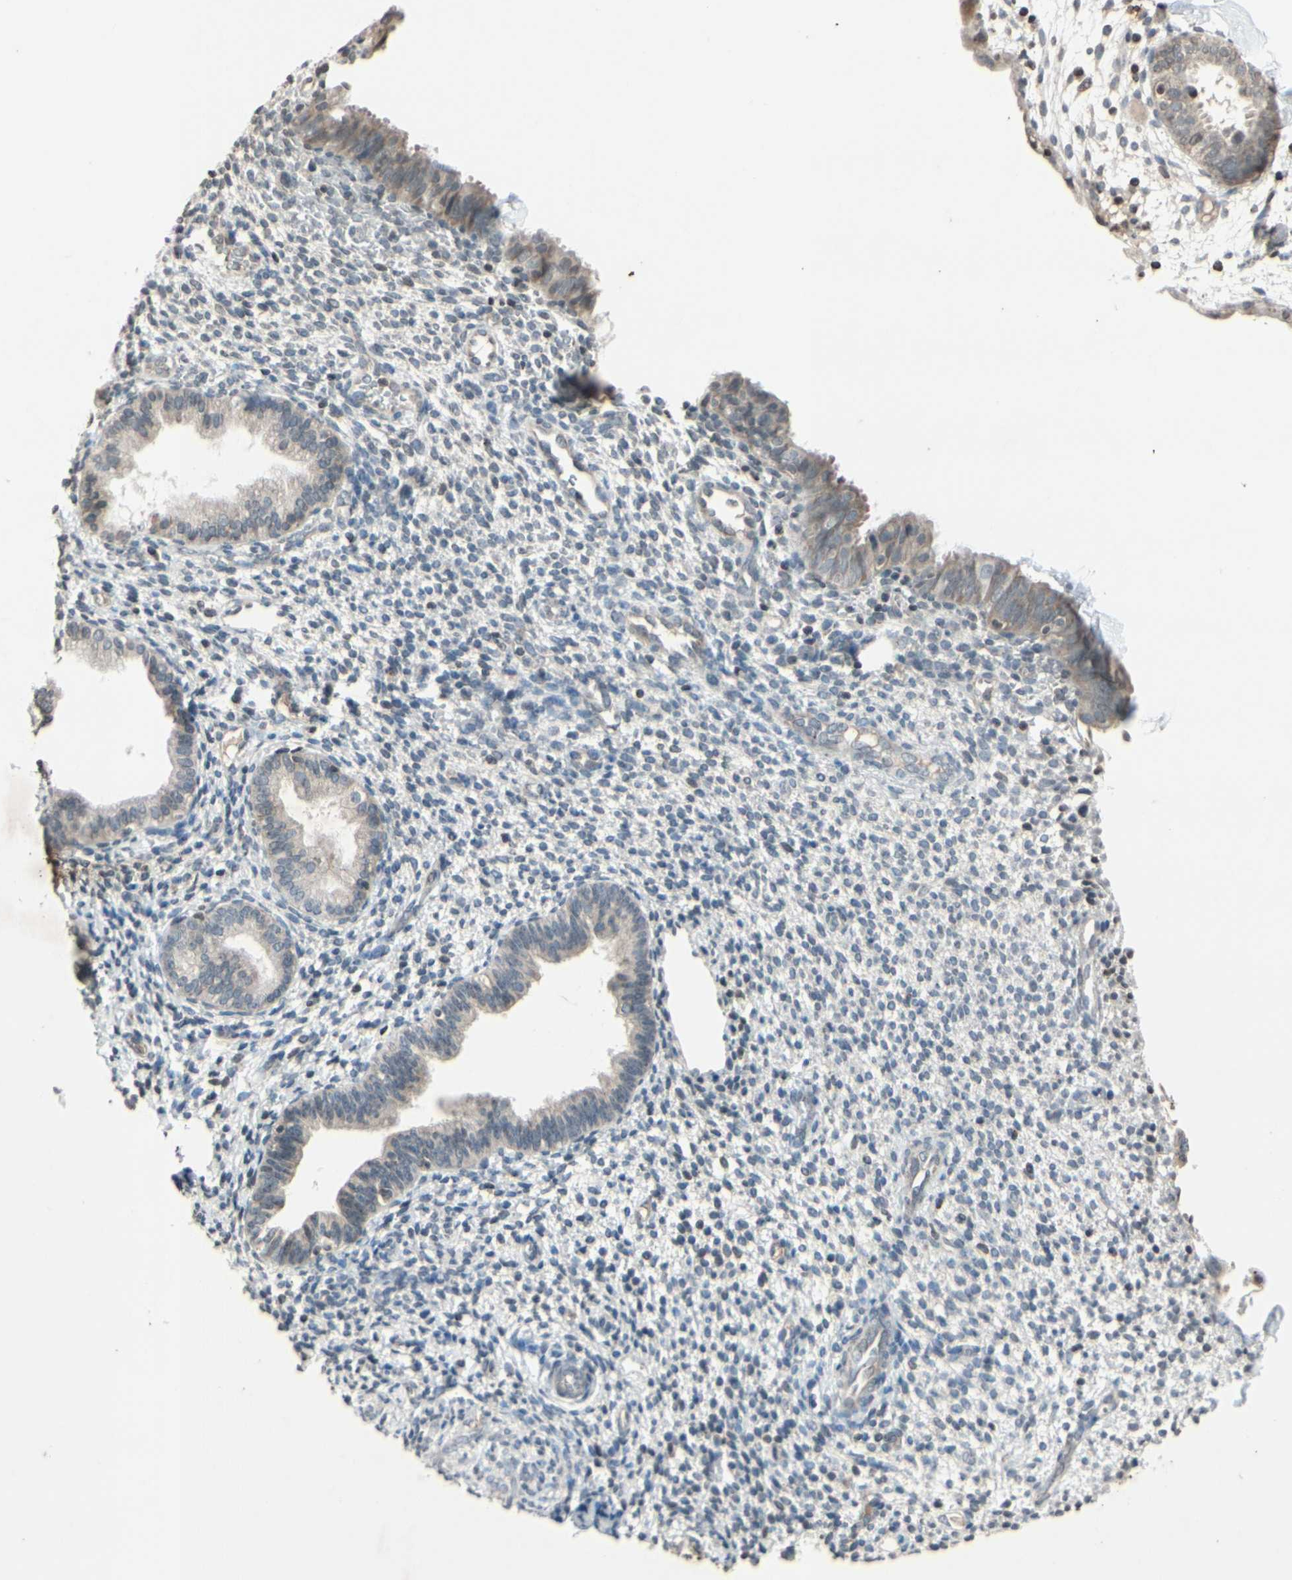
{"staining": {"intensity": "negative", "quantity": "none", "location": "none"}, "tissue": "endometrium", "cell_type": "Cells in endometrial stroma", "image_type": "normal", "snomed": [{"axis": "morphology", "description": "Normal tissue, NOS"}, {"axis": "topography", "description": "Endometrium"}], "caption": "High power microscopy image of an IHC micrograph of normal endometrium, revealing no significant positivity in cells in endometrial stroma. (DAB IHC, high magnification).", "gene": "CLDN11", "patient": {"sex": "female", "age": 61}}